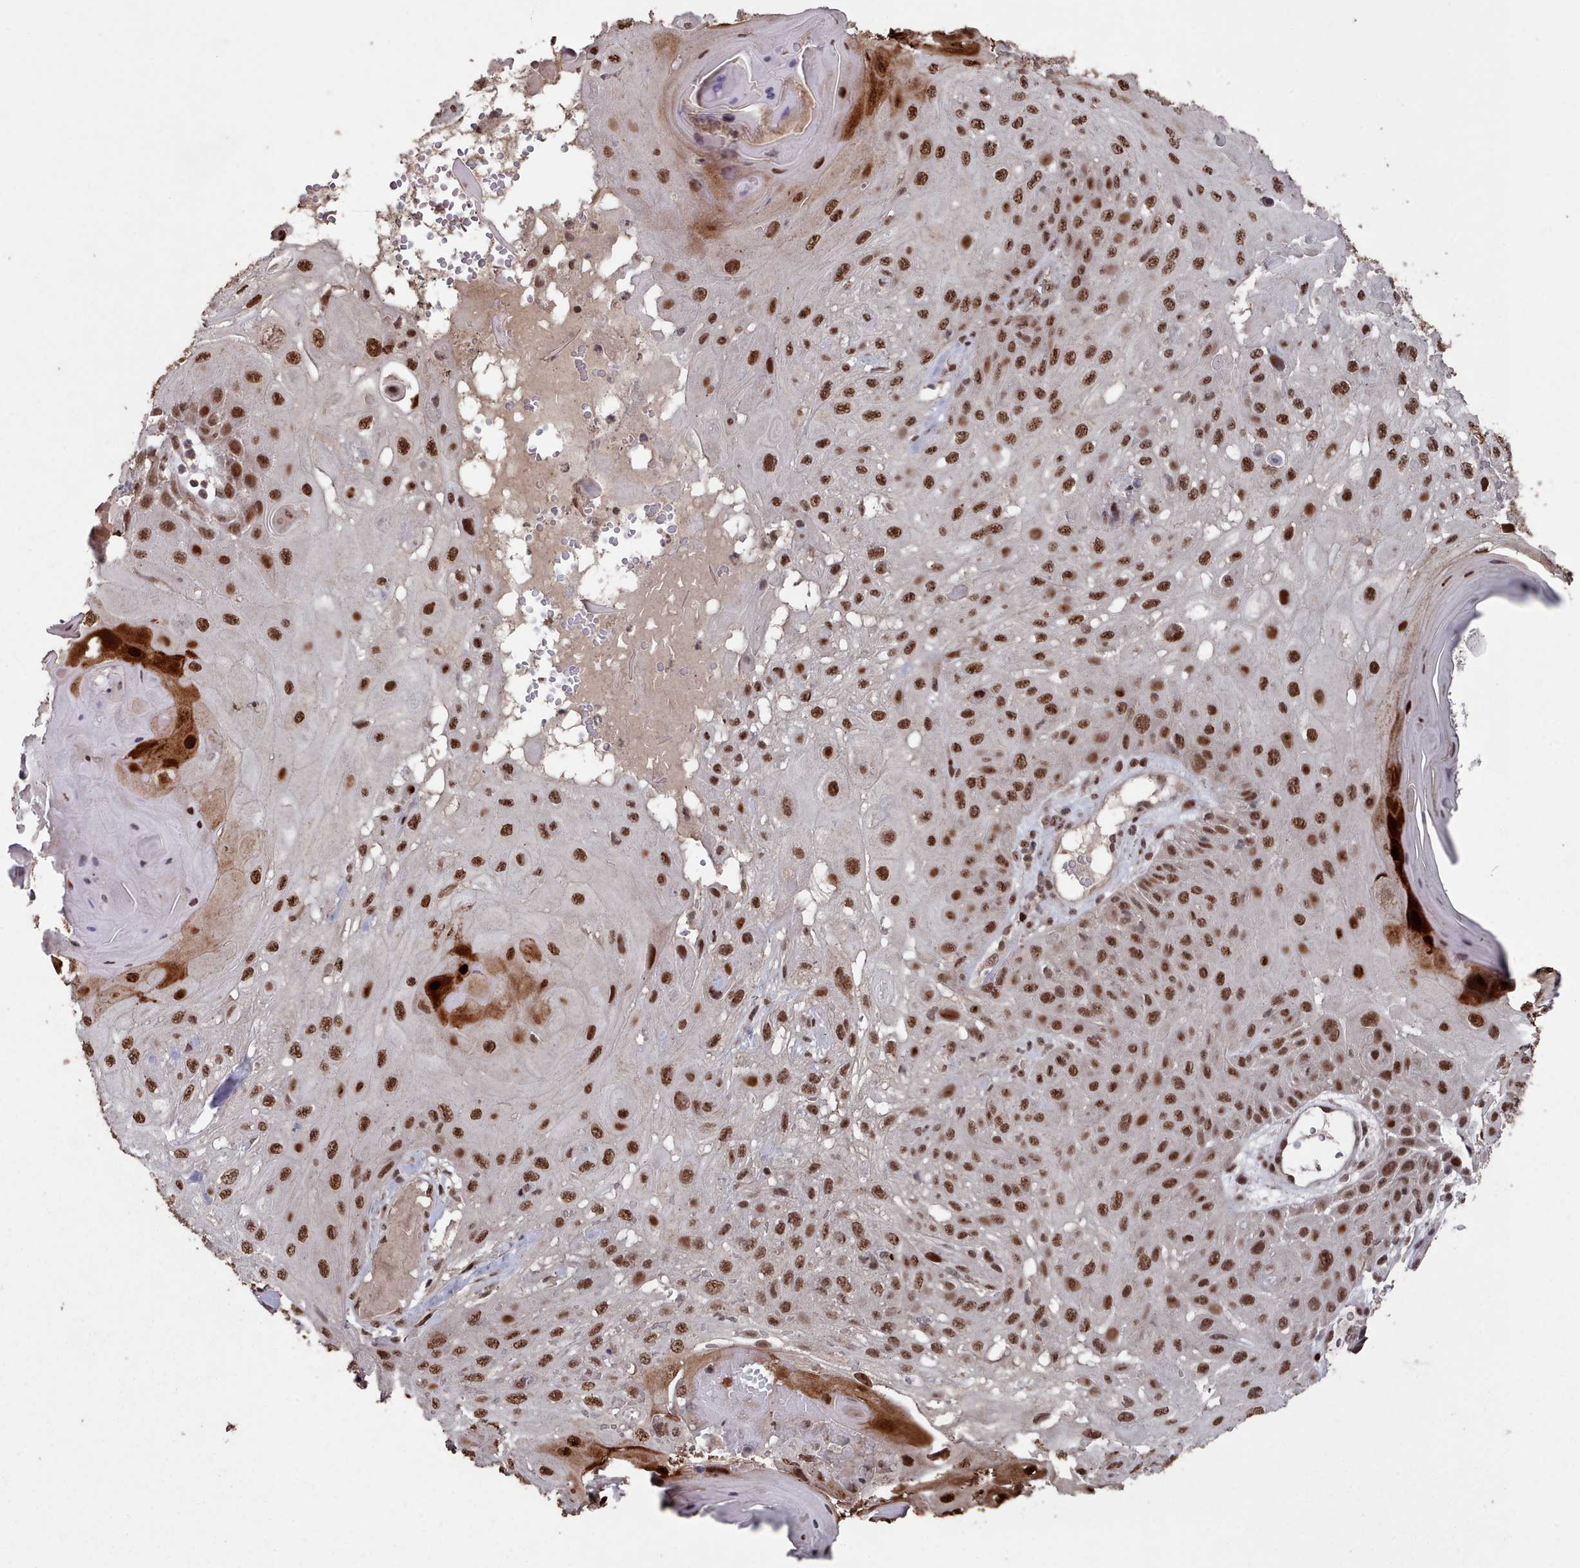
{"staining": {"intensity": "strong", "quantity": ">75%", "location": "cytoplasmic/membranous,nuclear"}, "tissue": "skin cancer", "cell_type": "Tumor cells", "image_type": "cancer", "snomed": [{"axis": "morphology", "description": "Normal tissue, NOS"}, {"axis": "morphology", "description": "Squamous cell carcinoma, NOS"}, {"axis": "topography", "description": "Skin"}, {"axis": "topography", "description": "Cartilage tissue"}], "caption": "Immunohistochemical staining of human squamous cell carcinoma (skin) shows high levels of strong cytoplasmic/membranous and nuclear positivity in about >75% of tumor cells.", "gene": "PNRC2", "patient": {"sex": "female", "age": 79}}